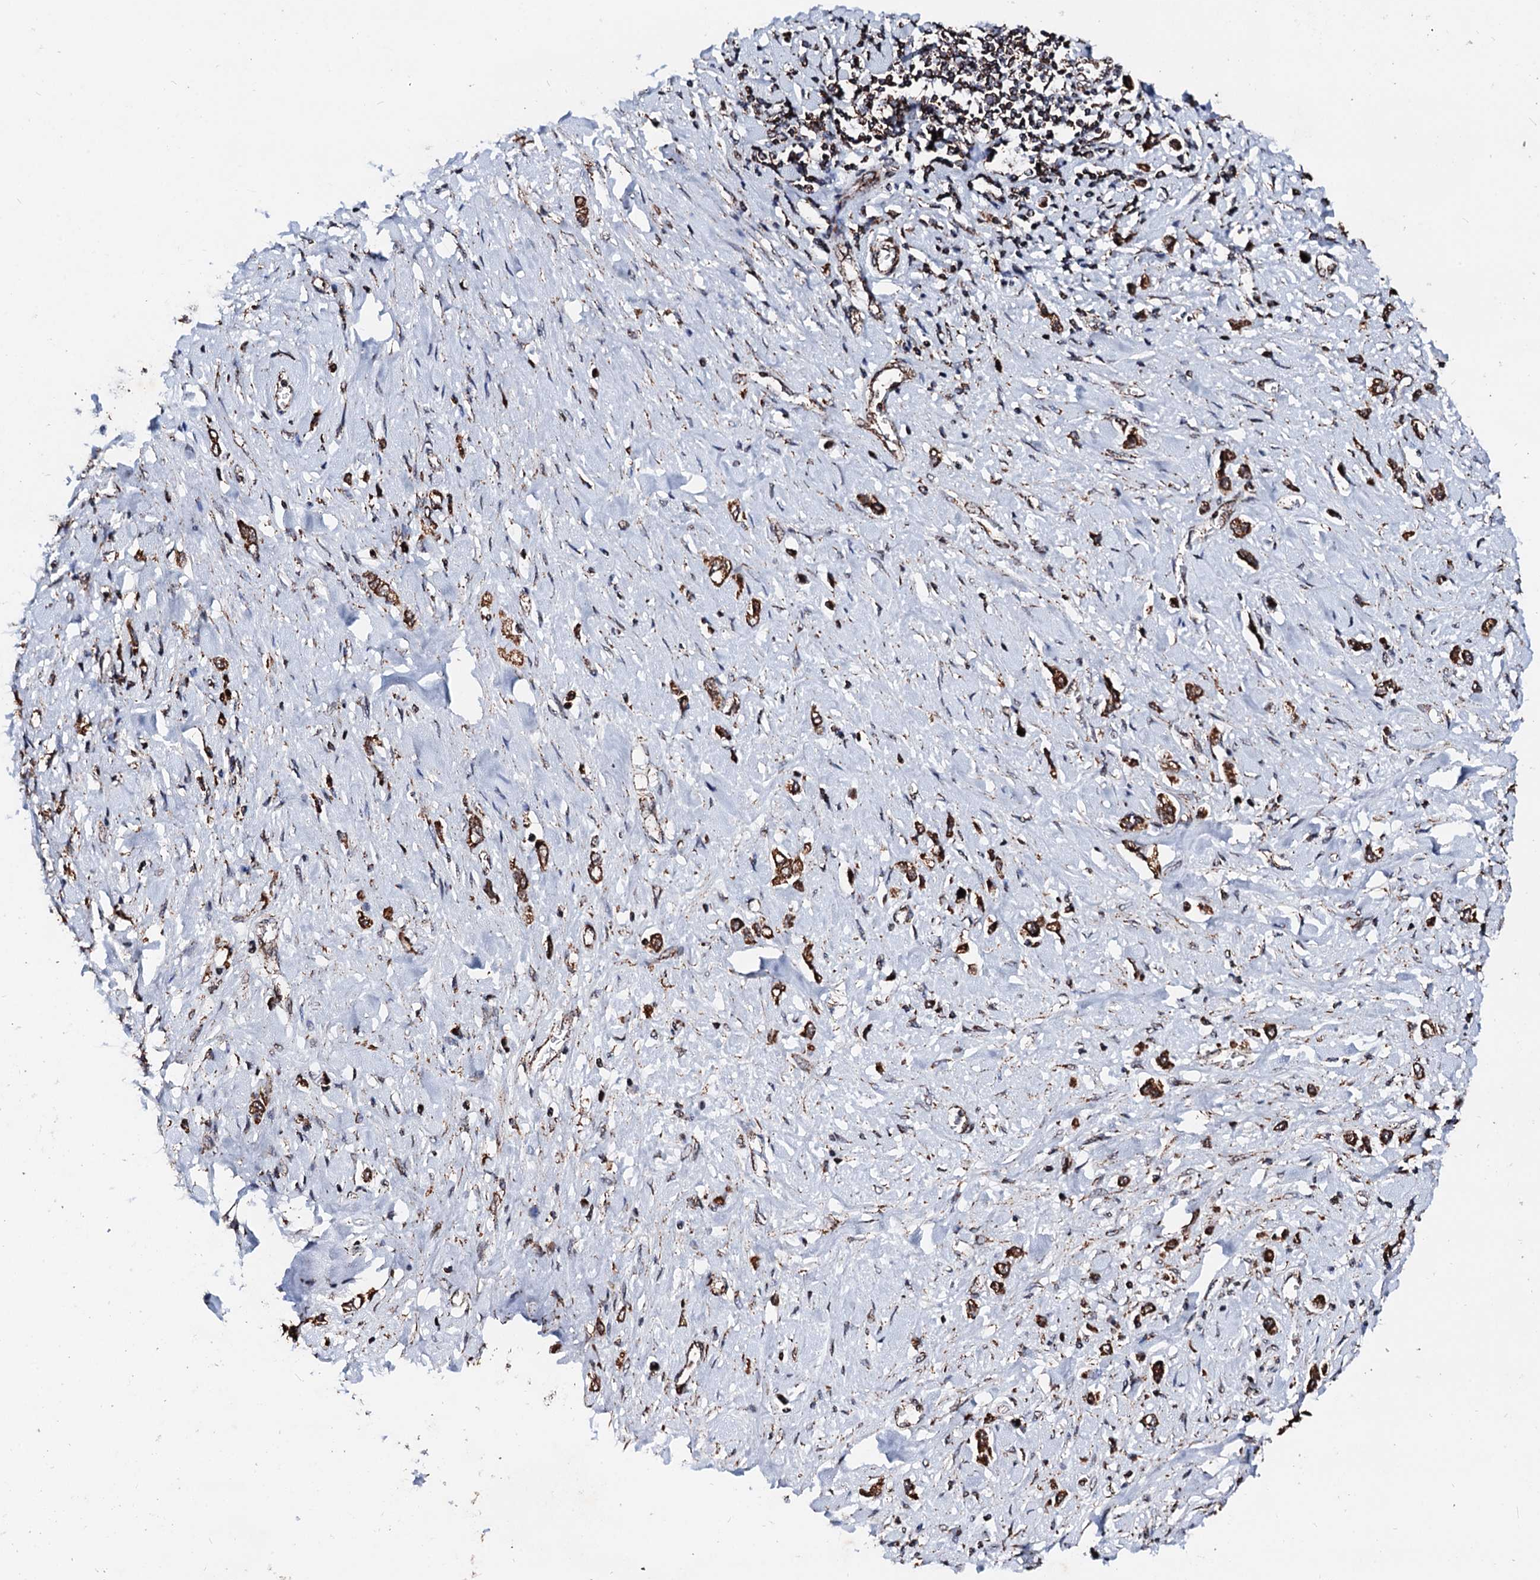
{"staining": {"intensity": "strong", "quantity": ">75%", "location": "cytoplasmic/membranous"}, "tissue": "stomach cancer", "cell_type": "Tumor cells", "image_type": "cancer", "snomed": [{"axis": "morphology", "description": "Normal tissue, NOS"}, {"axis": "morphology", "description": "Adenocarcinoma, NOS"}, {"axis": "topography", "description": "Stomach, upper"}, {"axis": "topography", "description": "Stomach"}], "caption": "Human stomach cancer stained with a brown dye exhibits strong cytoplasmic/membranous positive positivity in approximately >75% of tumor cells.", "gene": "SECISBP2L", "patient": {"sex": "female", "age": 65}}